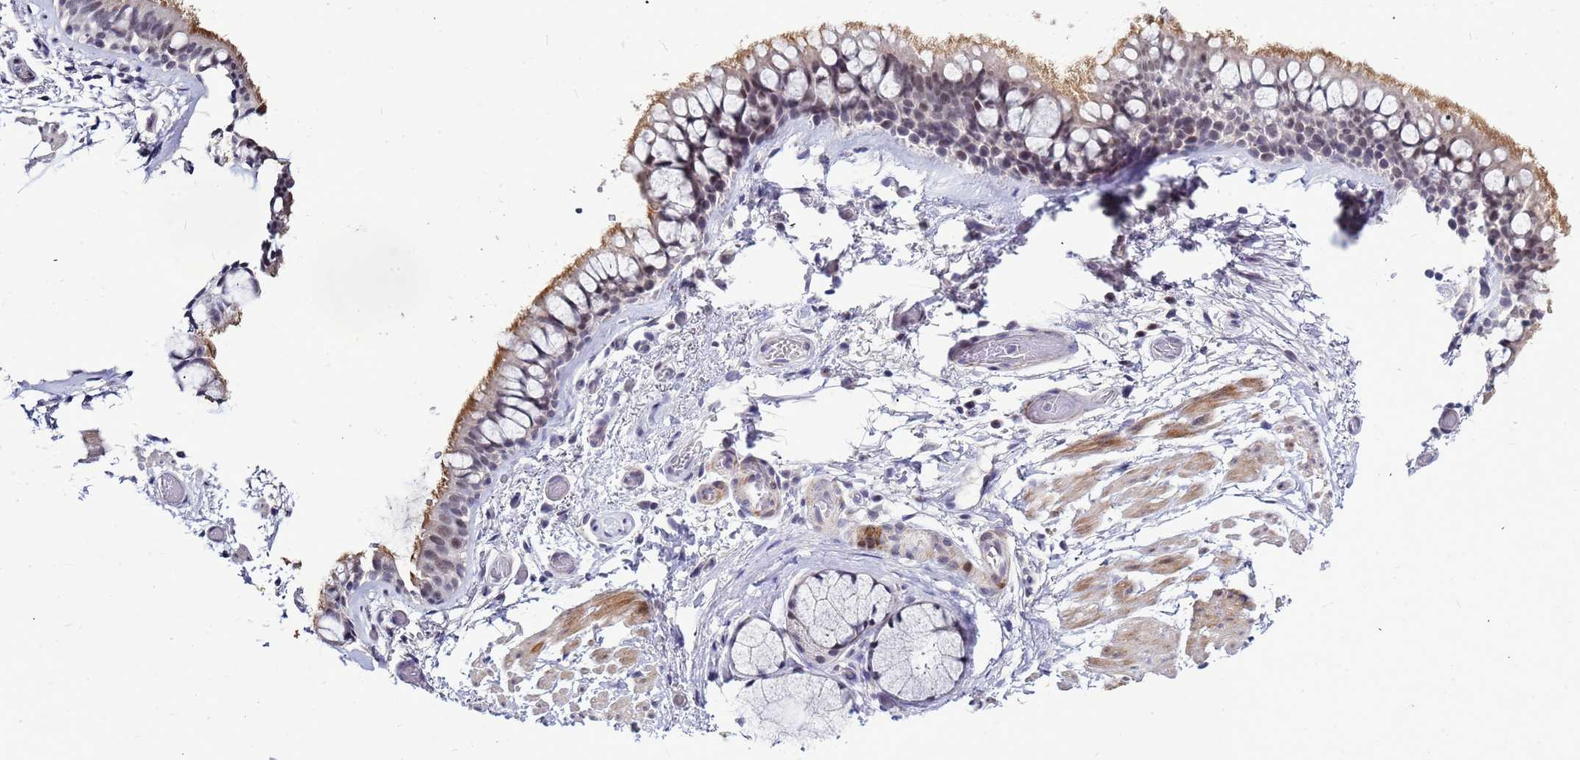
{"staining": {"intensity": "moderate", "quantity": "<25%", "location": "cytoplasmic/membranous"}, "tissue": "bronchus", "cell_type": "Respiratory epithelial cells", "image_type": "normal", "snomed": [{"axis": "morphology", "description": "Normal tissue, NOS"}, {"axis": "topography", "description": "Bronchus"}], "caption": "A high-resolution image shows IHC staining of unremarkable bronchus, which displays moderate cytoplasmic/membranous positivity in approximately <25% of respiratory epithelial cells.", "gene": "CXorf65", "patient": {"sex": "male", "age": 65}}